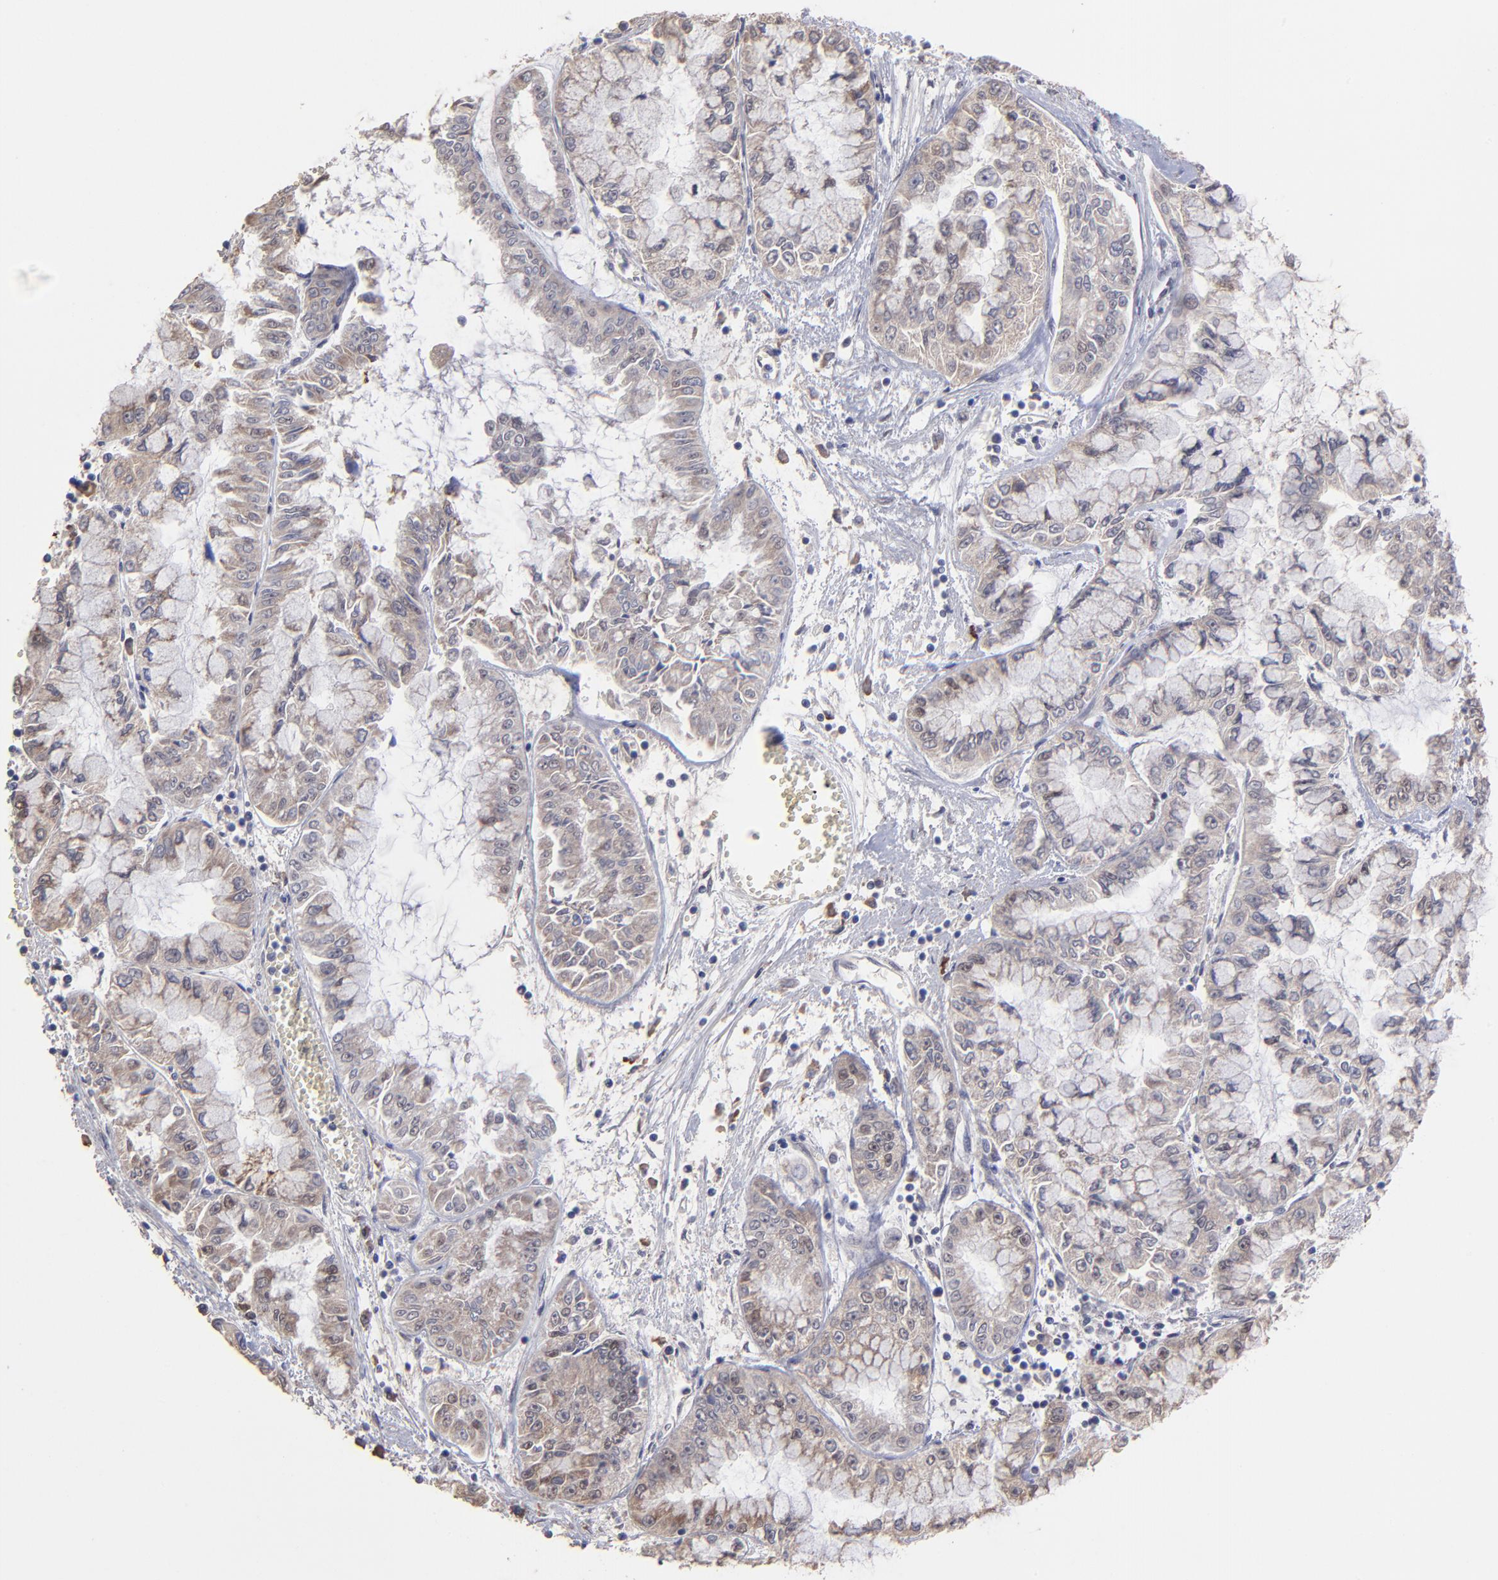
{"staining": {"intensity": "weak", "quantity": "25%-75%", "location": "cytoplasmic/membranous"}, "tissue": "liver cancer", "cell_type": "Tumor cells", "image_type": "cancer", "snomed": [{"axis": "morphology", "description": "Cholangiocarcinoma"}, {"axis": "topography", "description": "Liver"}], "caption": "Weak cytoplasmic/membranous expression is present in about 25%-75% of tumor cells in liver cancer.", "gene": "CHL1", "patient": {"sex": "female", "age": 79}}